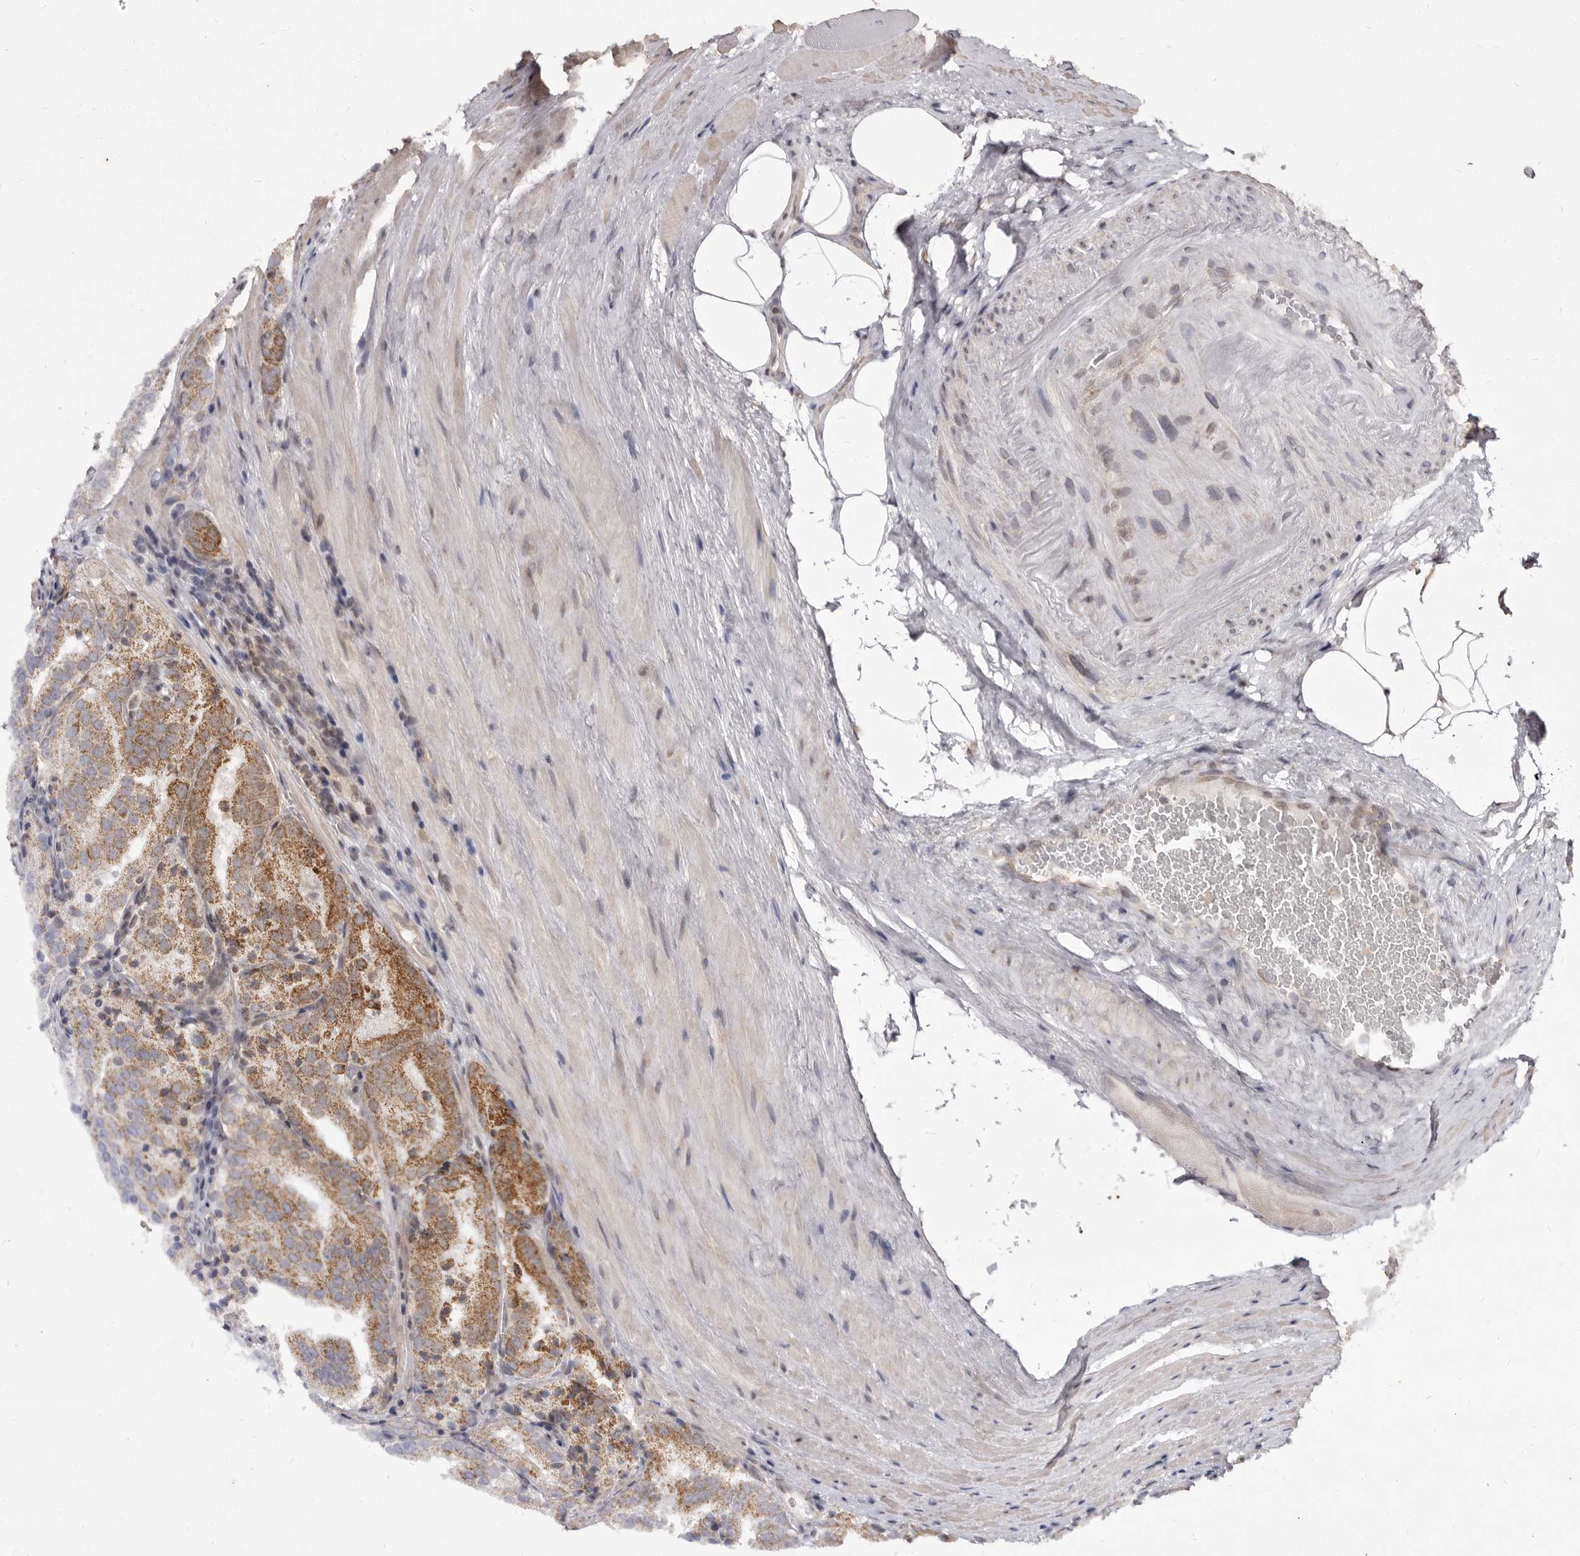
{"staining": {"intensity": "moderate", "quantity": ">75%", "location": "cytoplasmic/membranous"}, "tissue": "prostate cancer", "cell_type": "Tumor cells", "image_type": "cancer", "snomed": [{"axis": "morphology", "description": "Adenocarcinoma, High grade"}, {"axis": "topography", "description": "Prostate"}], "caption": "Tumor cells display medium levels of moderate cytoplasmic/membranous positivity in approximately >75% of cells in human prostate cancer.", "gene": "THUMPD1", "patient": {"sex": "male", "age": 57}}